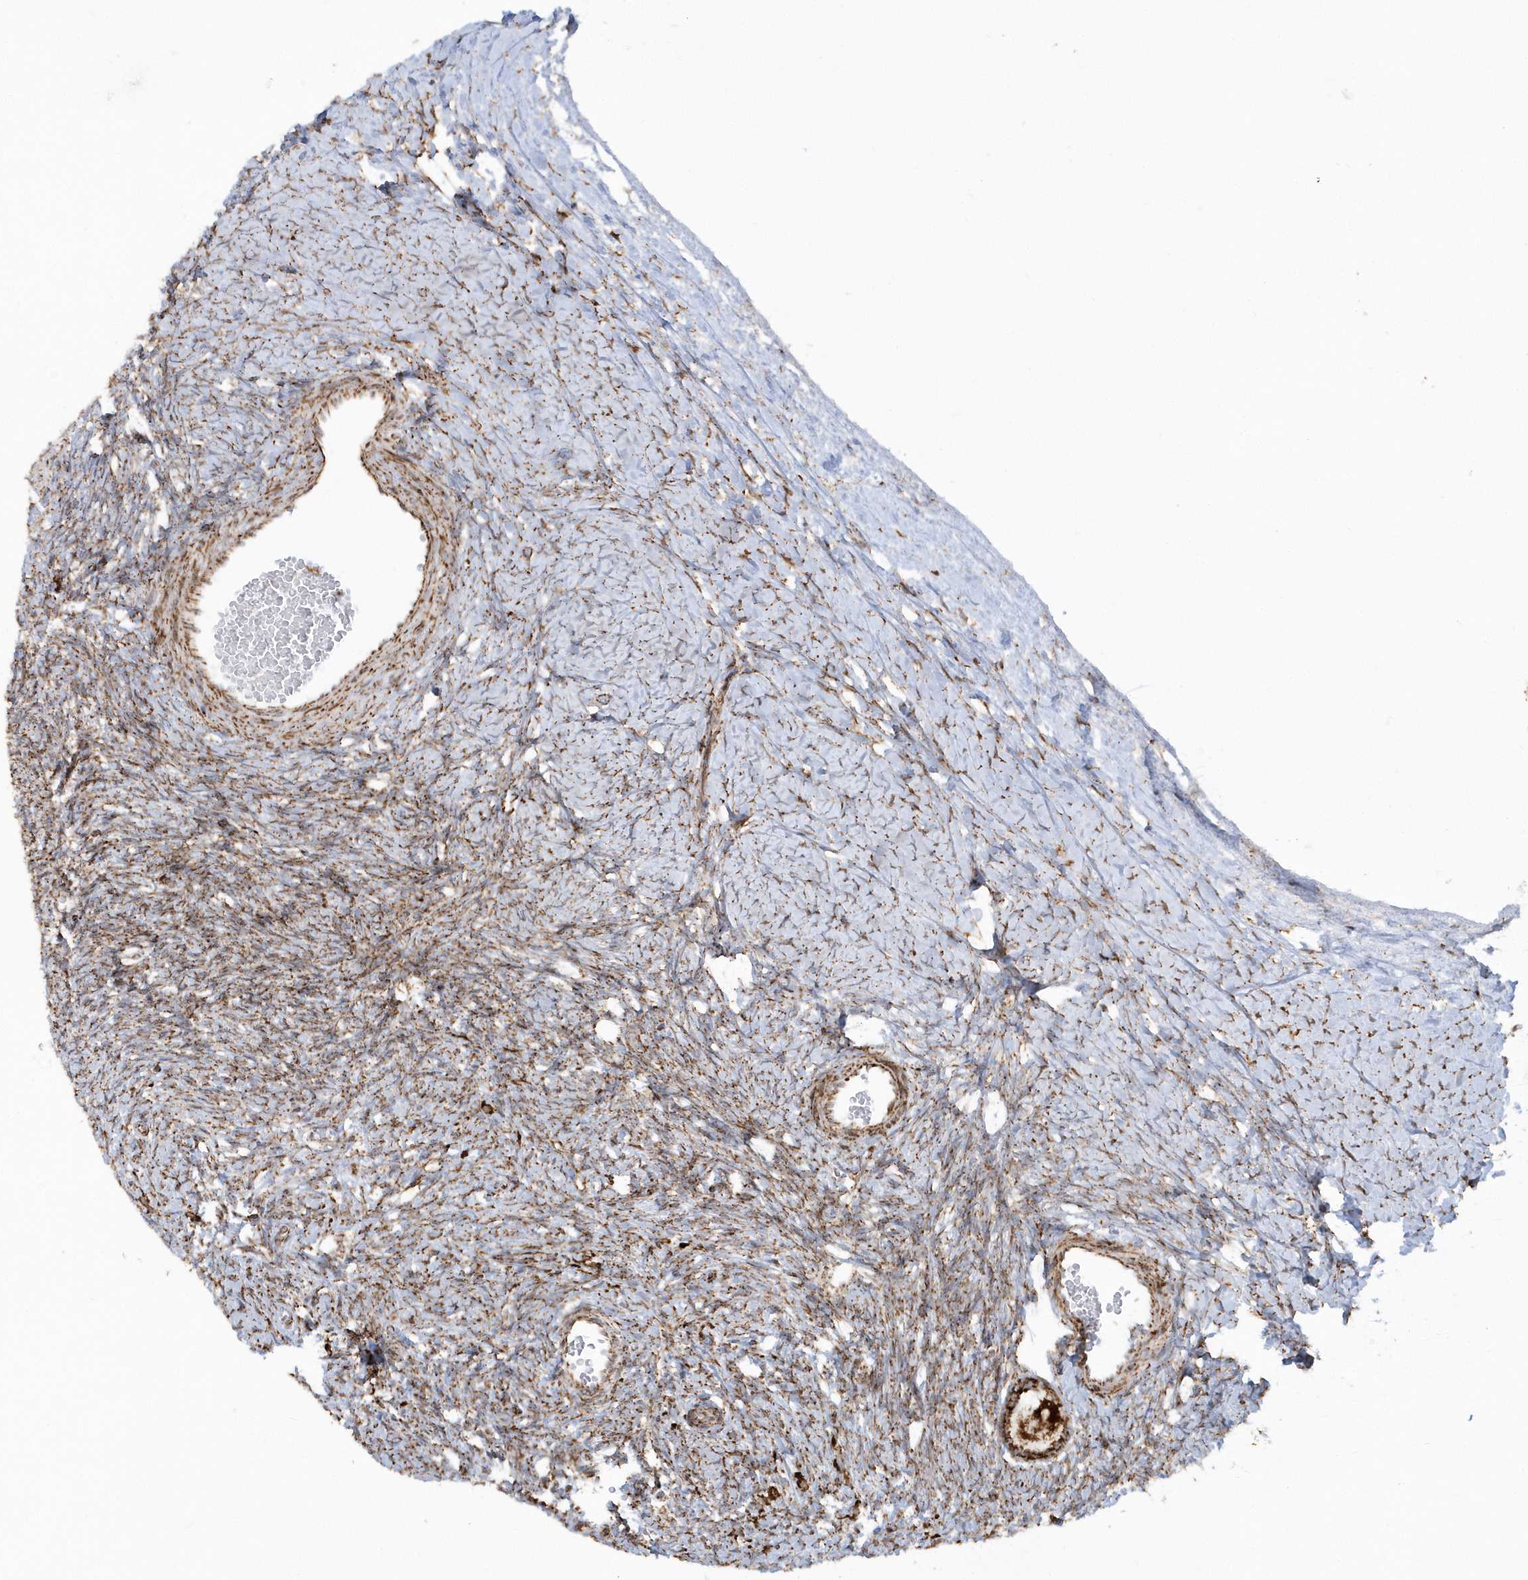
{"staining": {"intensity": "strong", "quantity": ">75%", "location": "cytoplasmic/membranous"}, "tissue": "ovary", "cell_type": "Follicle cells", "image_type": "normal", "snomed": [{"axis": "morphology", "description": "Normal tissue, NOS"}, {"axis": "morphology", "description": "Developmental malformation"}, {"axis": "topography", "description": "Ovary"}], "caption": "Follicle cells reveal high levels of strong cytoplasmic/membranous expression in about >75% of cells in normal human ovary.", "gene": "CRY2", "patient": {"sex": "female", "age": 39}}